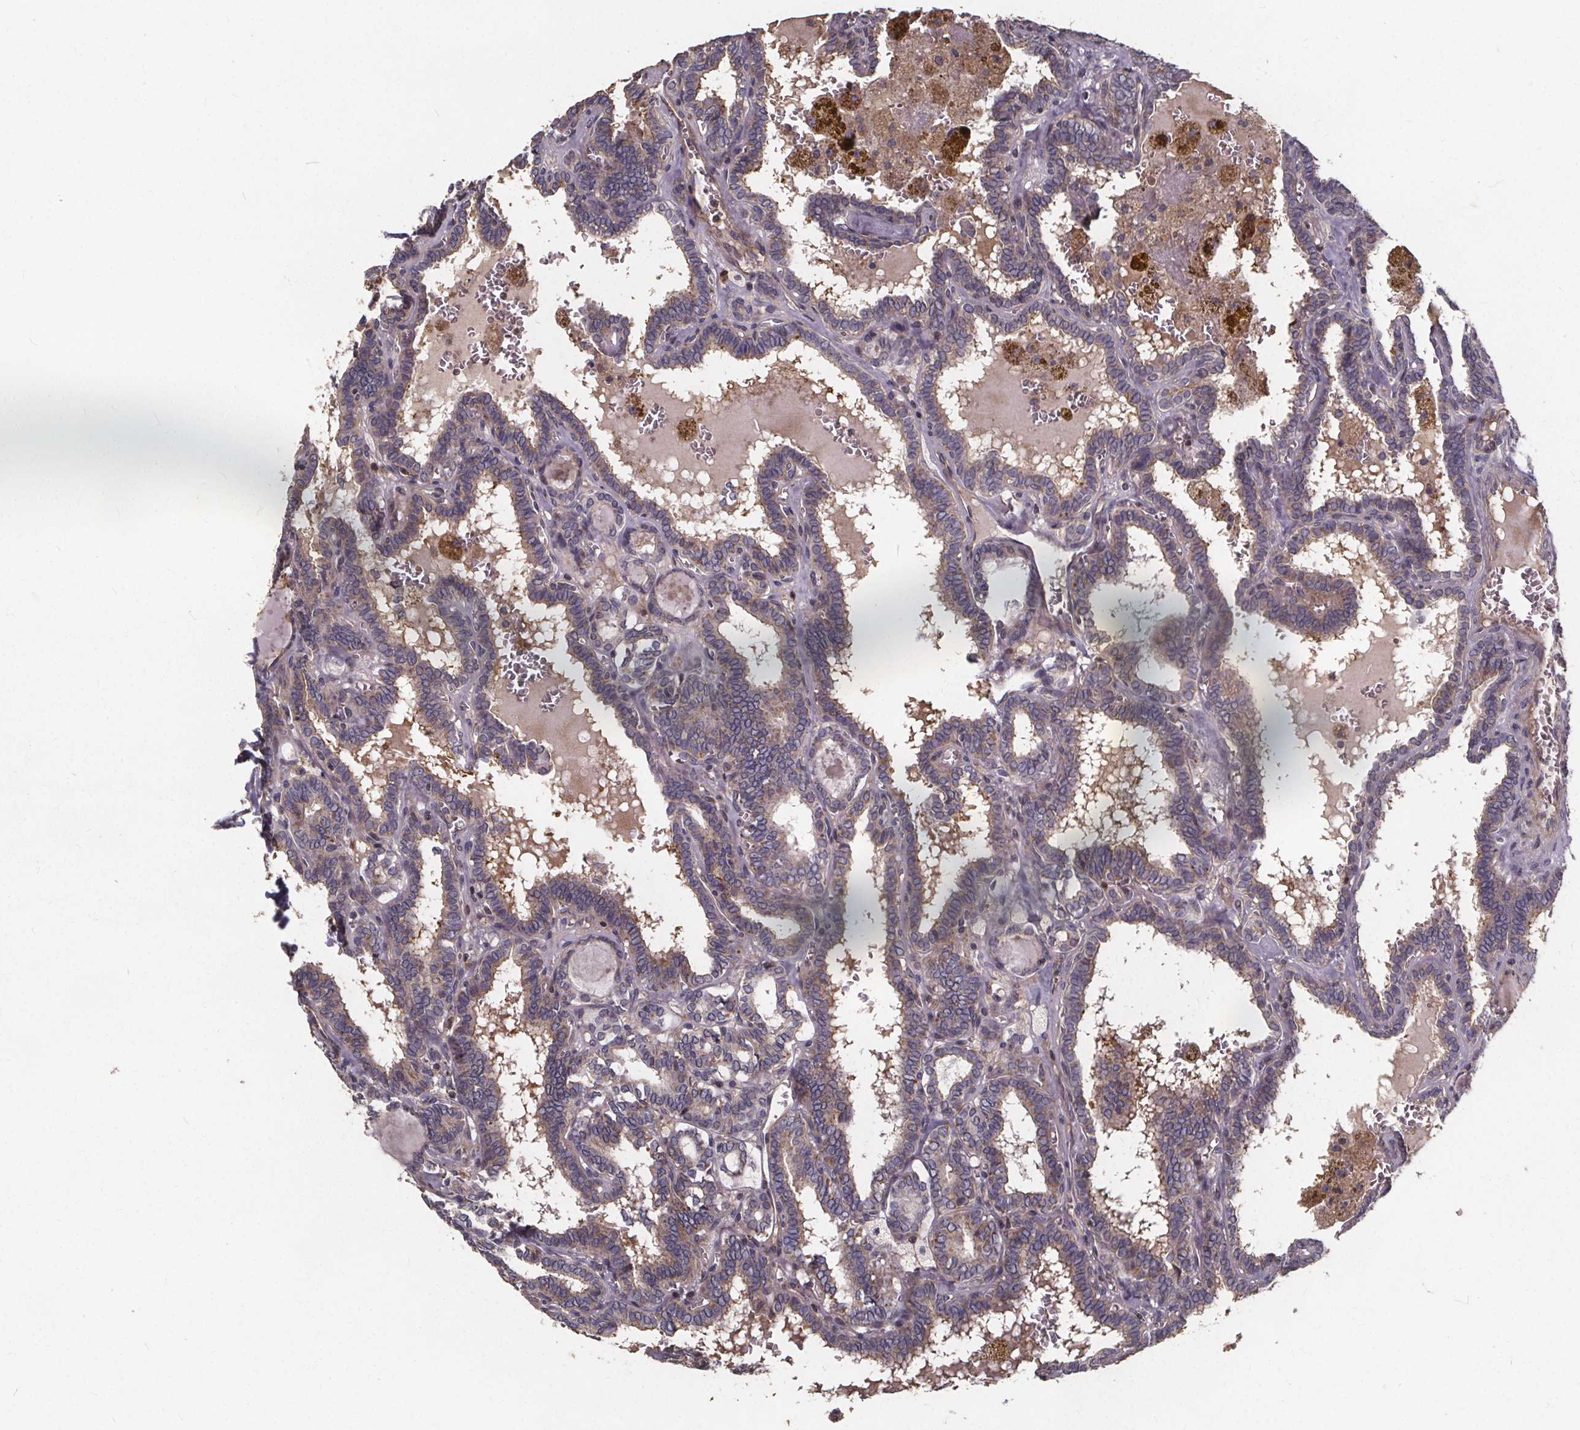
{"staining": {"intensity": "moderate", "quantity": "<25%", "location": "cytoplasmic/membranous"}, "tissue": "thyroid cancer", "cell_type": "Tumor cells", "image_type": "cancer", "snomed": [{"axis": "morphology", "description": "Papillary adenocarcinoma, NOS"}, {"axis": "topography", "description": "Thyroid gland"}], "caption": "Immunohistochemistry (IHC) image of neoplastic tissue: human thyroid cancer (papillary adenocarcinoma) stained using immunohistochemistry (IHC) reveals low levels of moderate protein expression localized specifically in the cytoplasmic/membranous of tumor cells, appearing as a cytoplasmic/membranous brown color.", "gene": "YME1L1", "patient": {"sex": "female", "age": 39}}